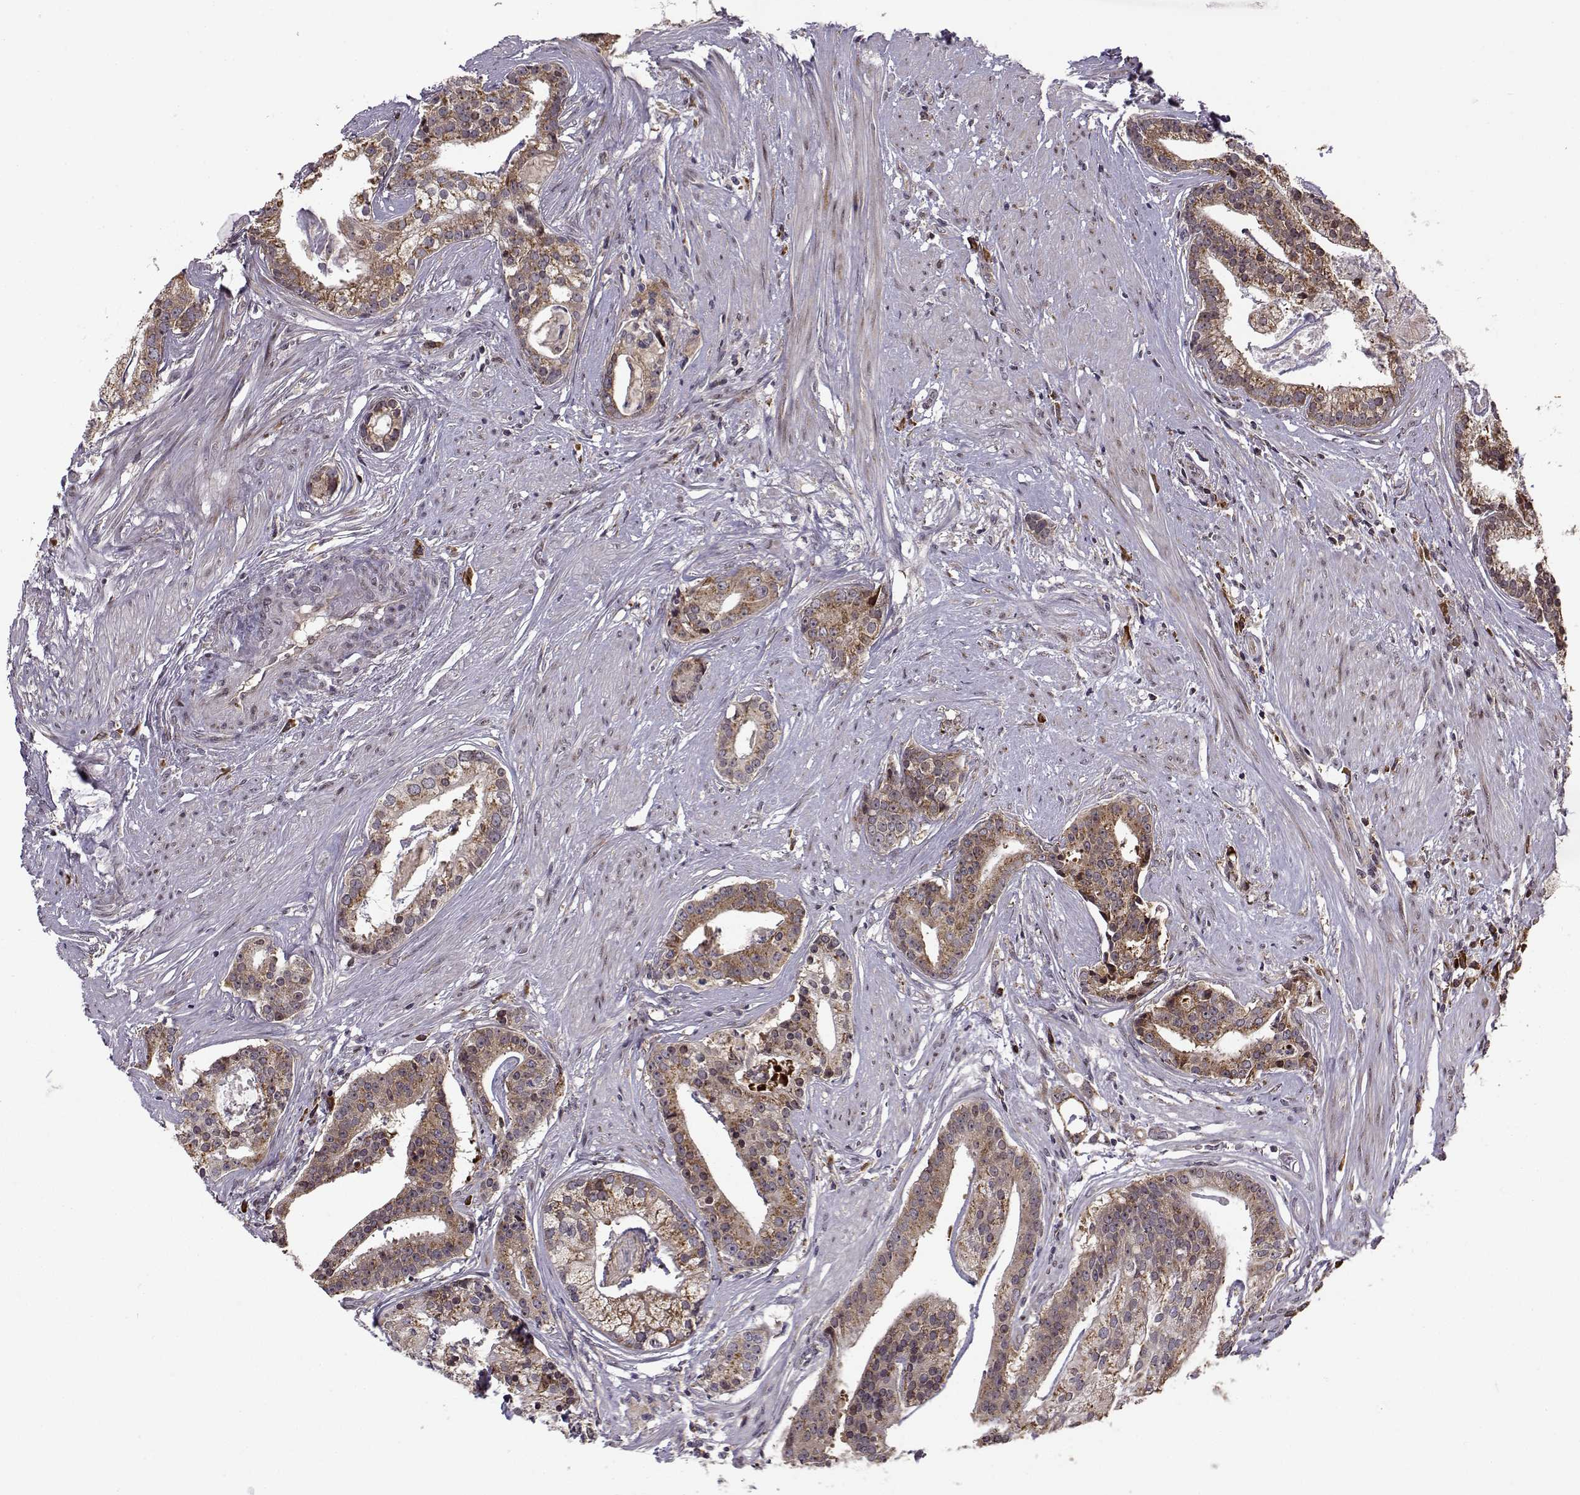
{"staining": {"intensity": "moderate", "quantity": ">75%", "location": "cytoplasmic/membranous"}, "tissue": "prostate cancer", "cell_type": "Tumor cells", "image_type": "cancer", "snomed": [{"axis": "morphology", "description": "Adenocarcinoma, NOS"}, {"axis": "topography", "description": "Prostate and seminal vesicle, NOS"}, {"axis": "topography", "description": "Prostate"}], "caption": "High-power microscopy captured an IHC image of prostate cancer (adenocarcinoma), revealing moderate cytoplasmic/membranous positivity in approximately >75% of tumor cells.", "gene": "RPL31", "patient": {"sex": "male", "age": 44}}